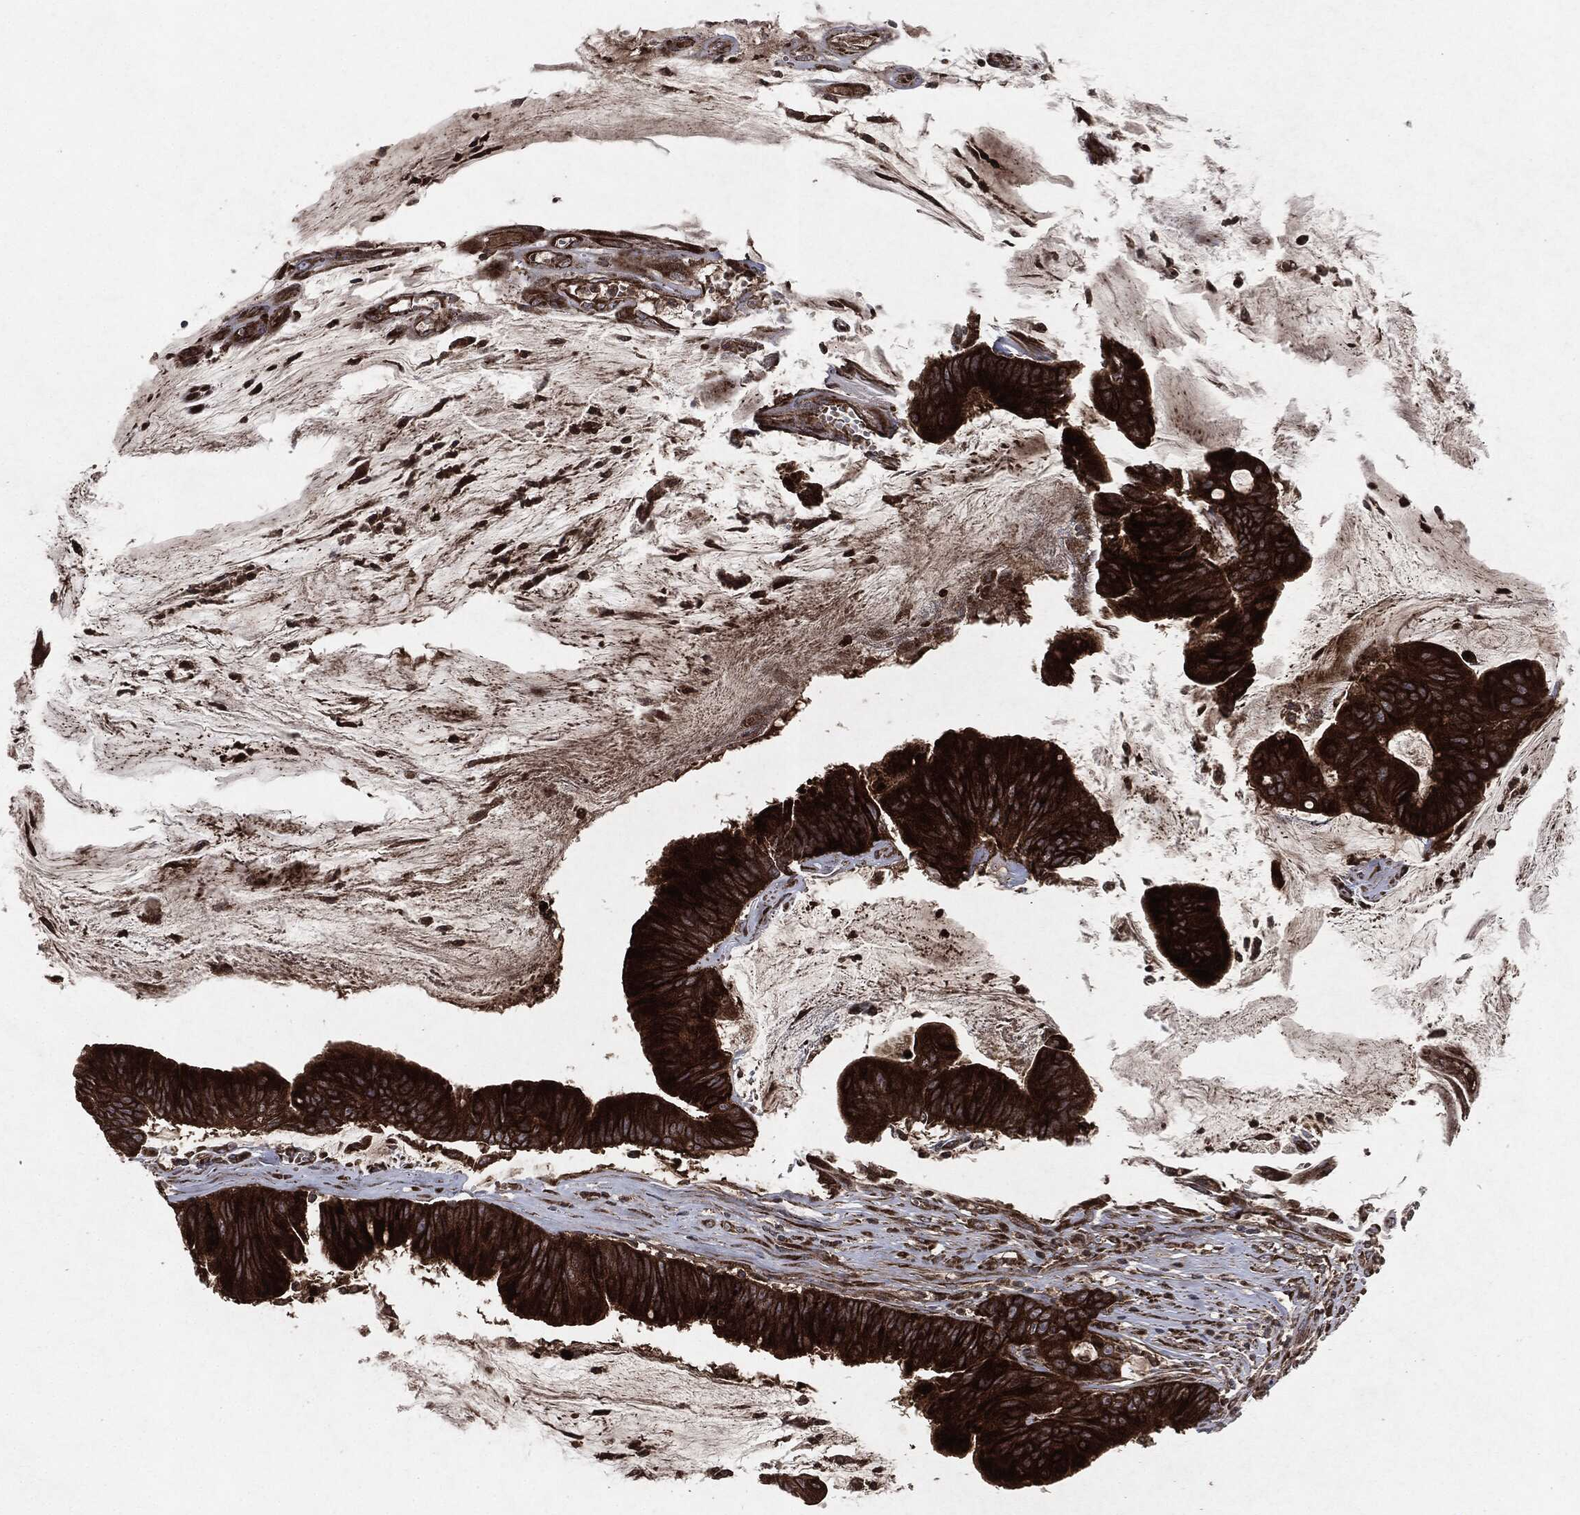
{"staining": {"intensity": "strong", "quantity": ">75%", "location": "cytoplasmic/membranous"}, "tissue": "colorectal cancer", "cell_type": "Tumor cells", "image_type": "cancer", "snomed": [{"axis": "morphology", "description": "Adenocarcinoma, NOS"}, {"axis": "topography", "description": "Colon"}], "caption": "This image exhibits colorectal cancer (adenocarcinoma) stained with immunohistochemistry to label a protein in brown. The cytoplasmic/membranous of tumor cells show strong positivity for the protein. Nuclei are counter-stained blue.", "gene": "RAF1", "patient": {"sex": "female", "age": 69}}